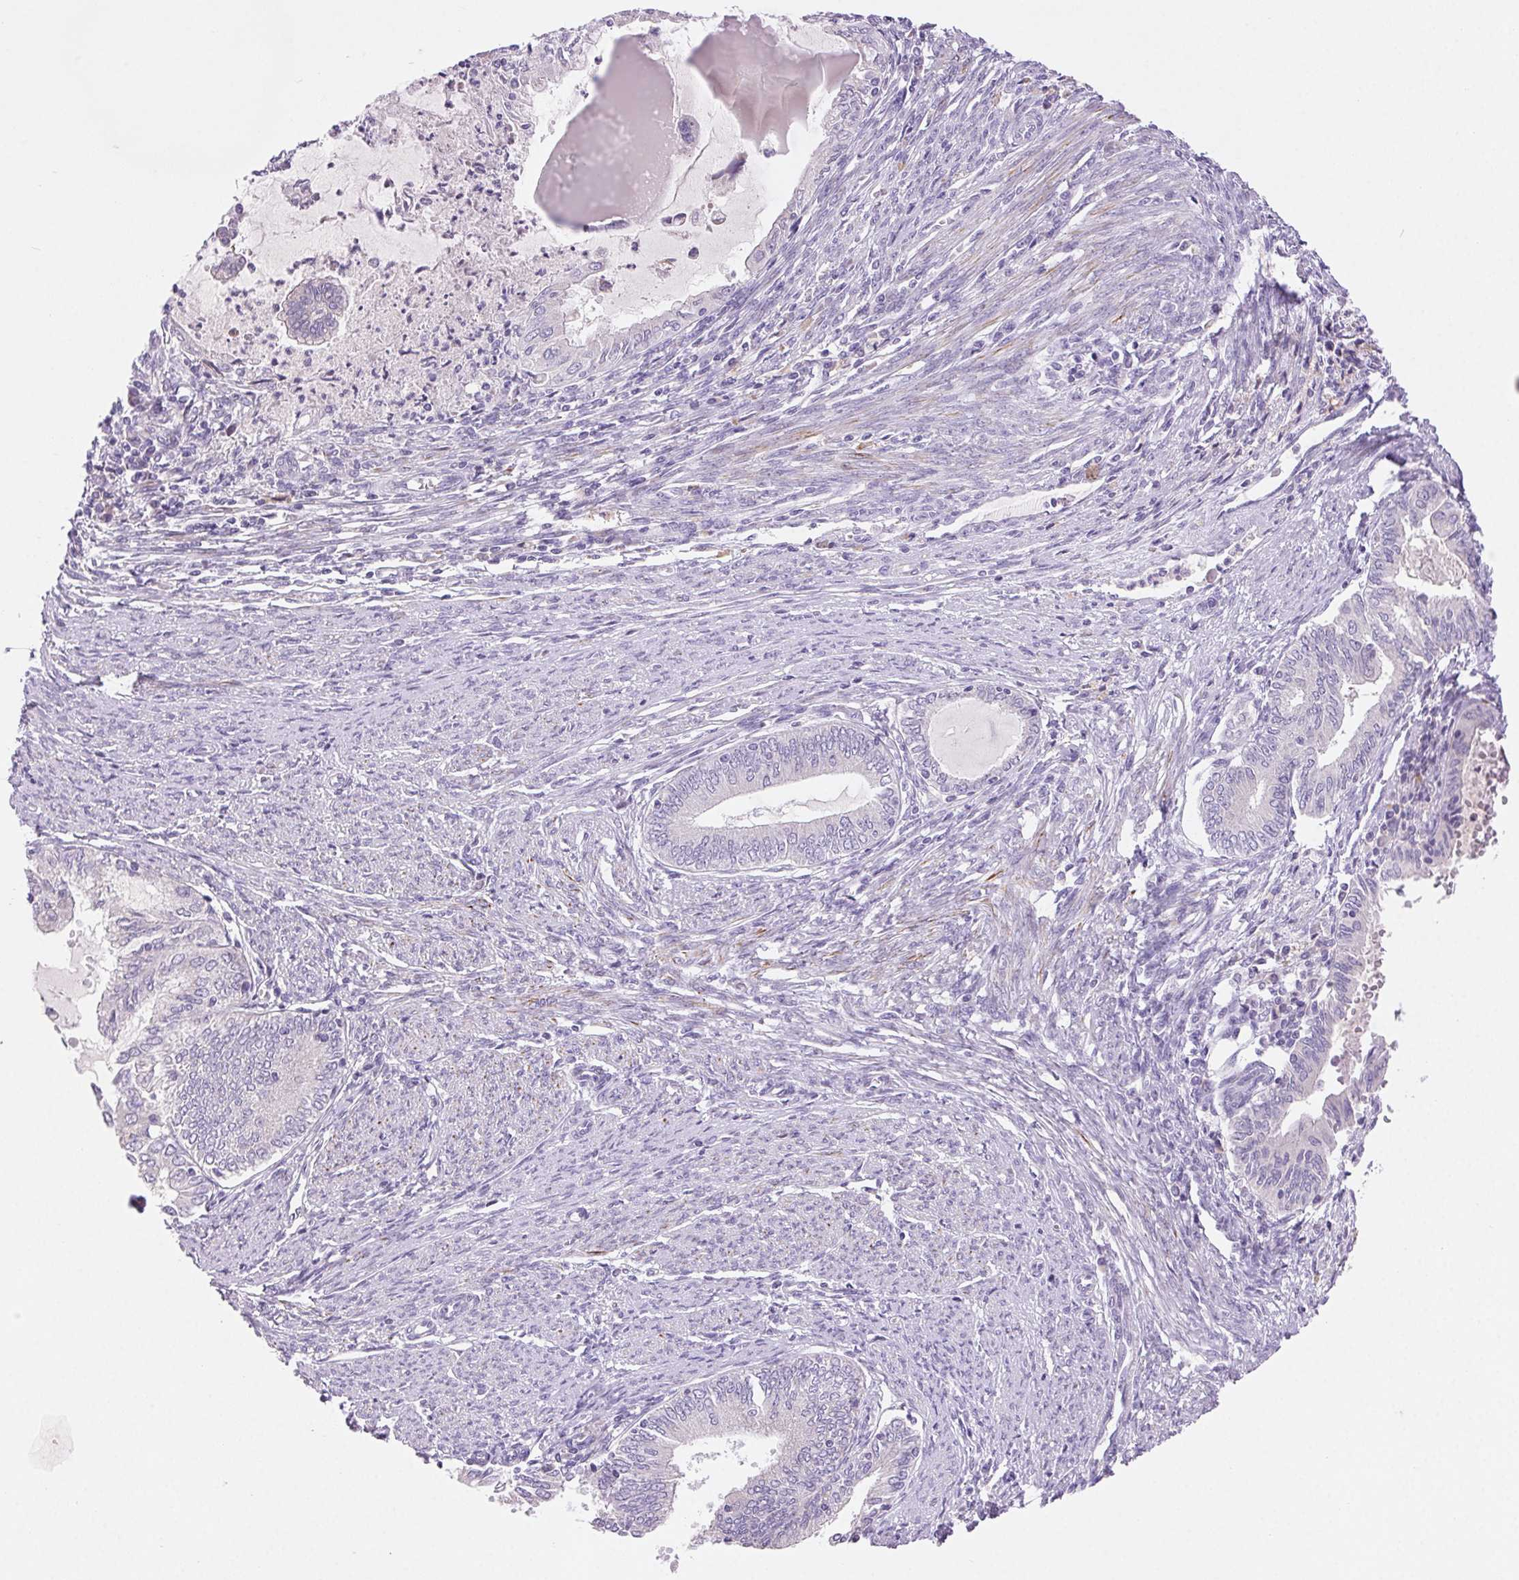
{"staining": {"intensity": "negative", "quantity": "none", "location": "none"}, "tissue": "endometrial cancer", "cell_type": "Tumor cells", "image_type": "cancer", "snomed": [{"axis": "morphology", "description": "Adenocarcinoma, NOS"}, {"axis": "topography", "description": "Endometrium"}], "caption": "Photomicrograph shows no protein expression in tumor cells of endometrial cancer (adenocarcinoma) tissue.", "gene": "ARHGAP11B", "patient": {"sex": "female", "age": 79}}